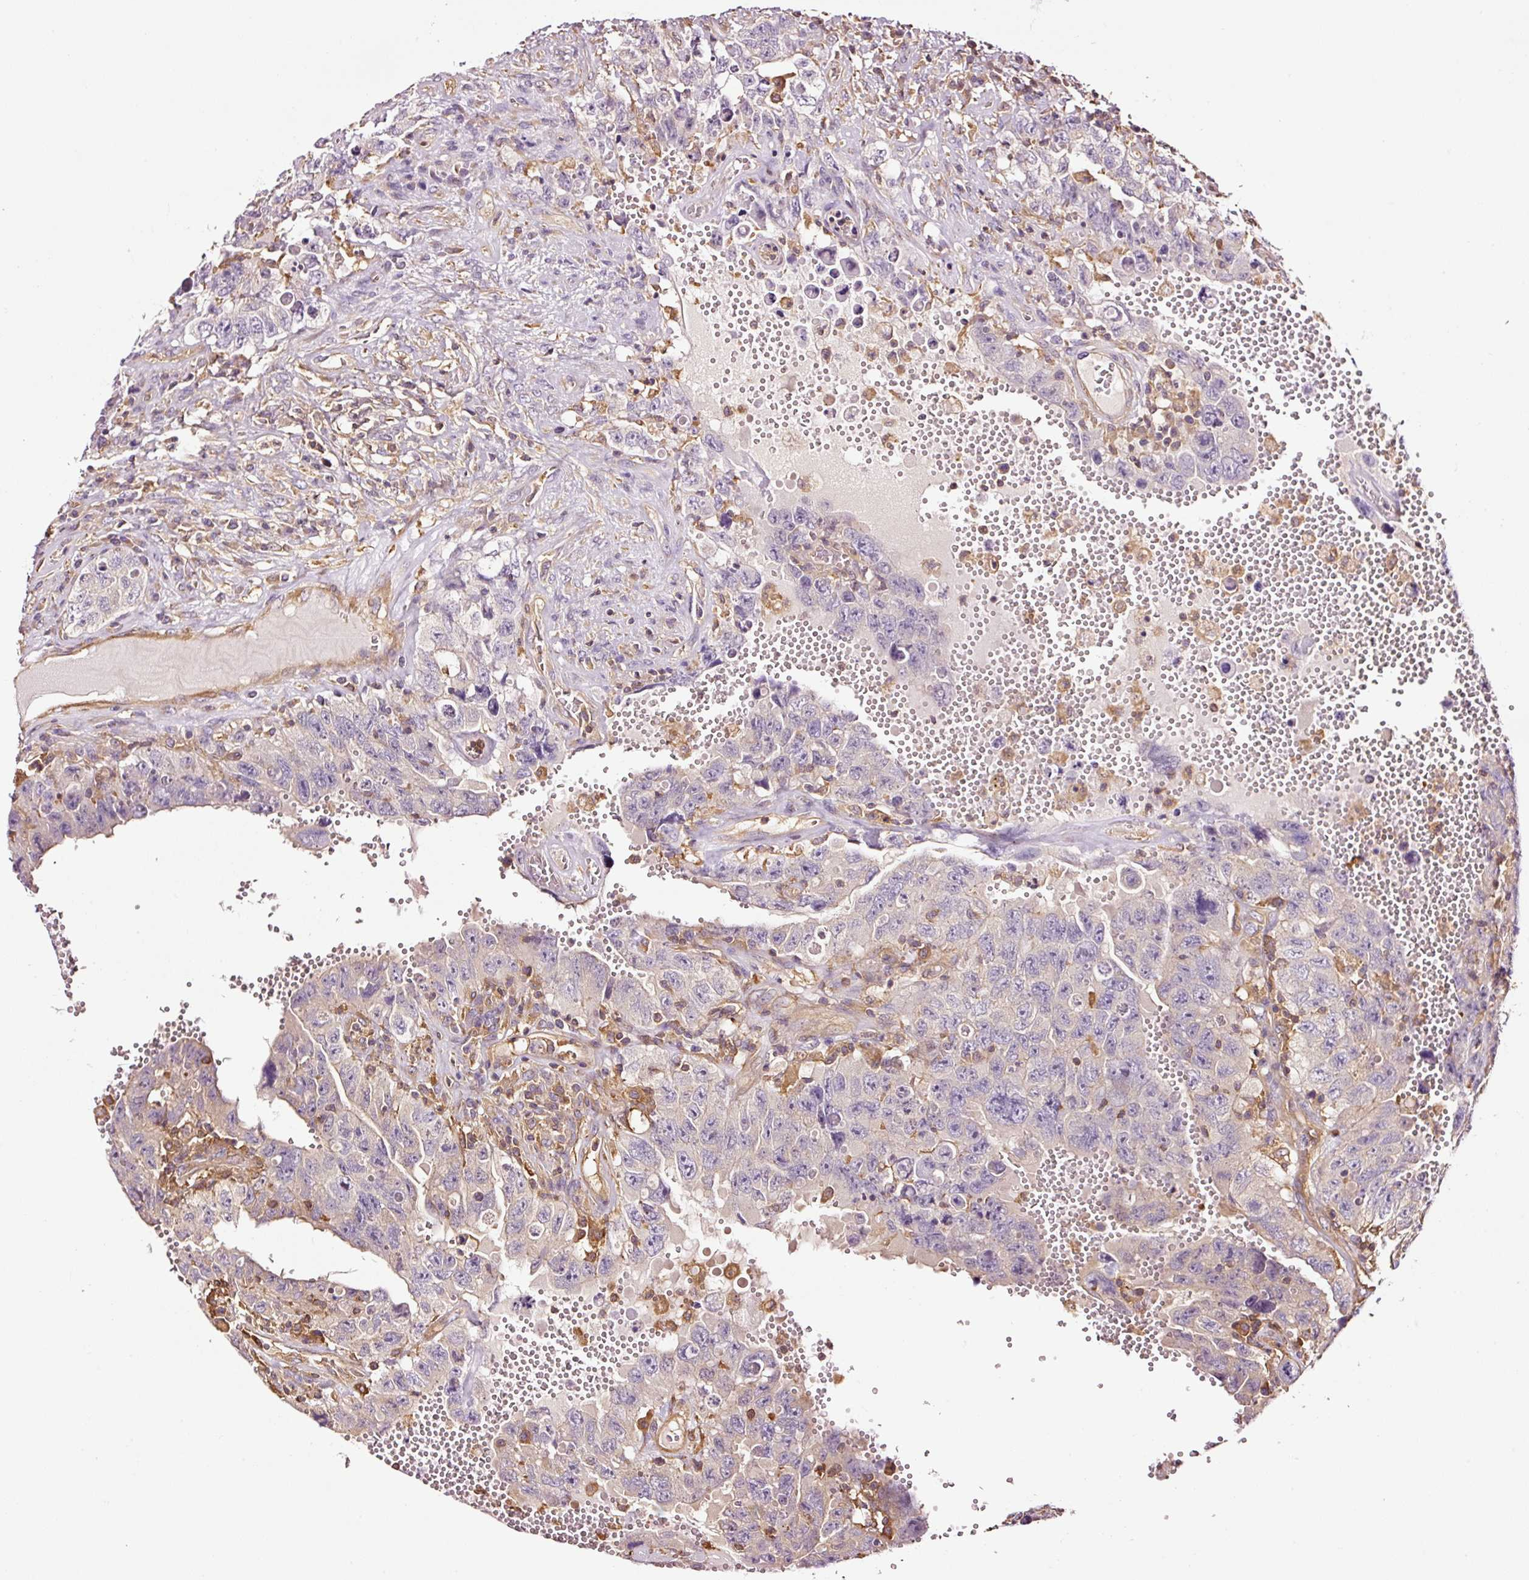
{"staining": {"intensity": "negative", "quantity": "none", "location": "none"}, "tissue": "testis cancer", "cell_type": "Tumor cells", "image_type": "cancer", "snomed": [{"axis": "morphology", "description": "Carcinoma, Embryonal, NOS"}, {"axis": "topography", "description": "Testis"}], "caption": "IHC histopathology image of testis embryonal carcinoma stained for a protein (brown), which reveals no positivity in tumor cells.", "gene": "METAP1", "patient": {"sex": "male", "age": 26}}